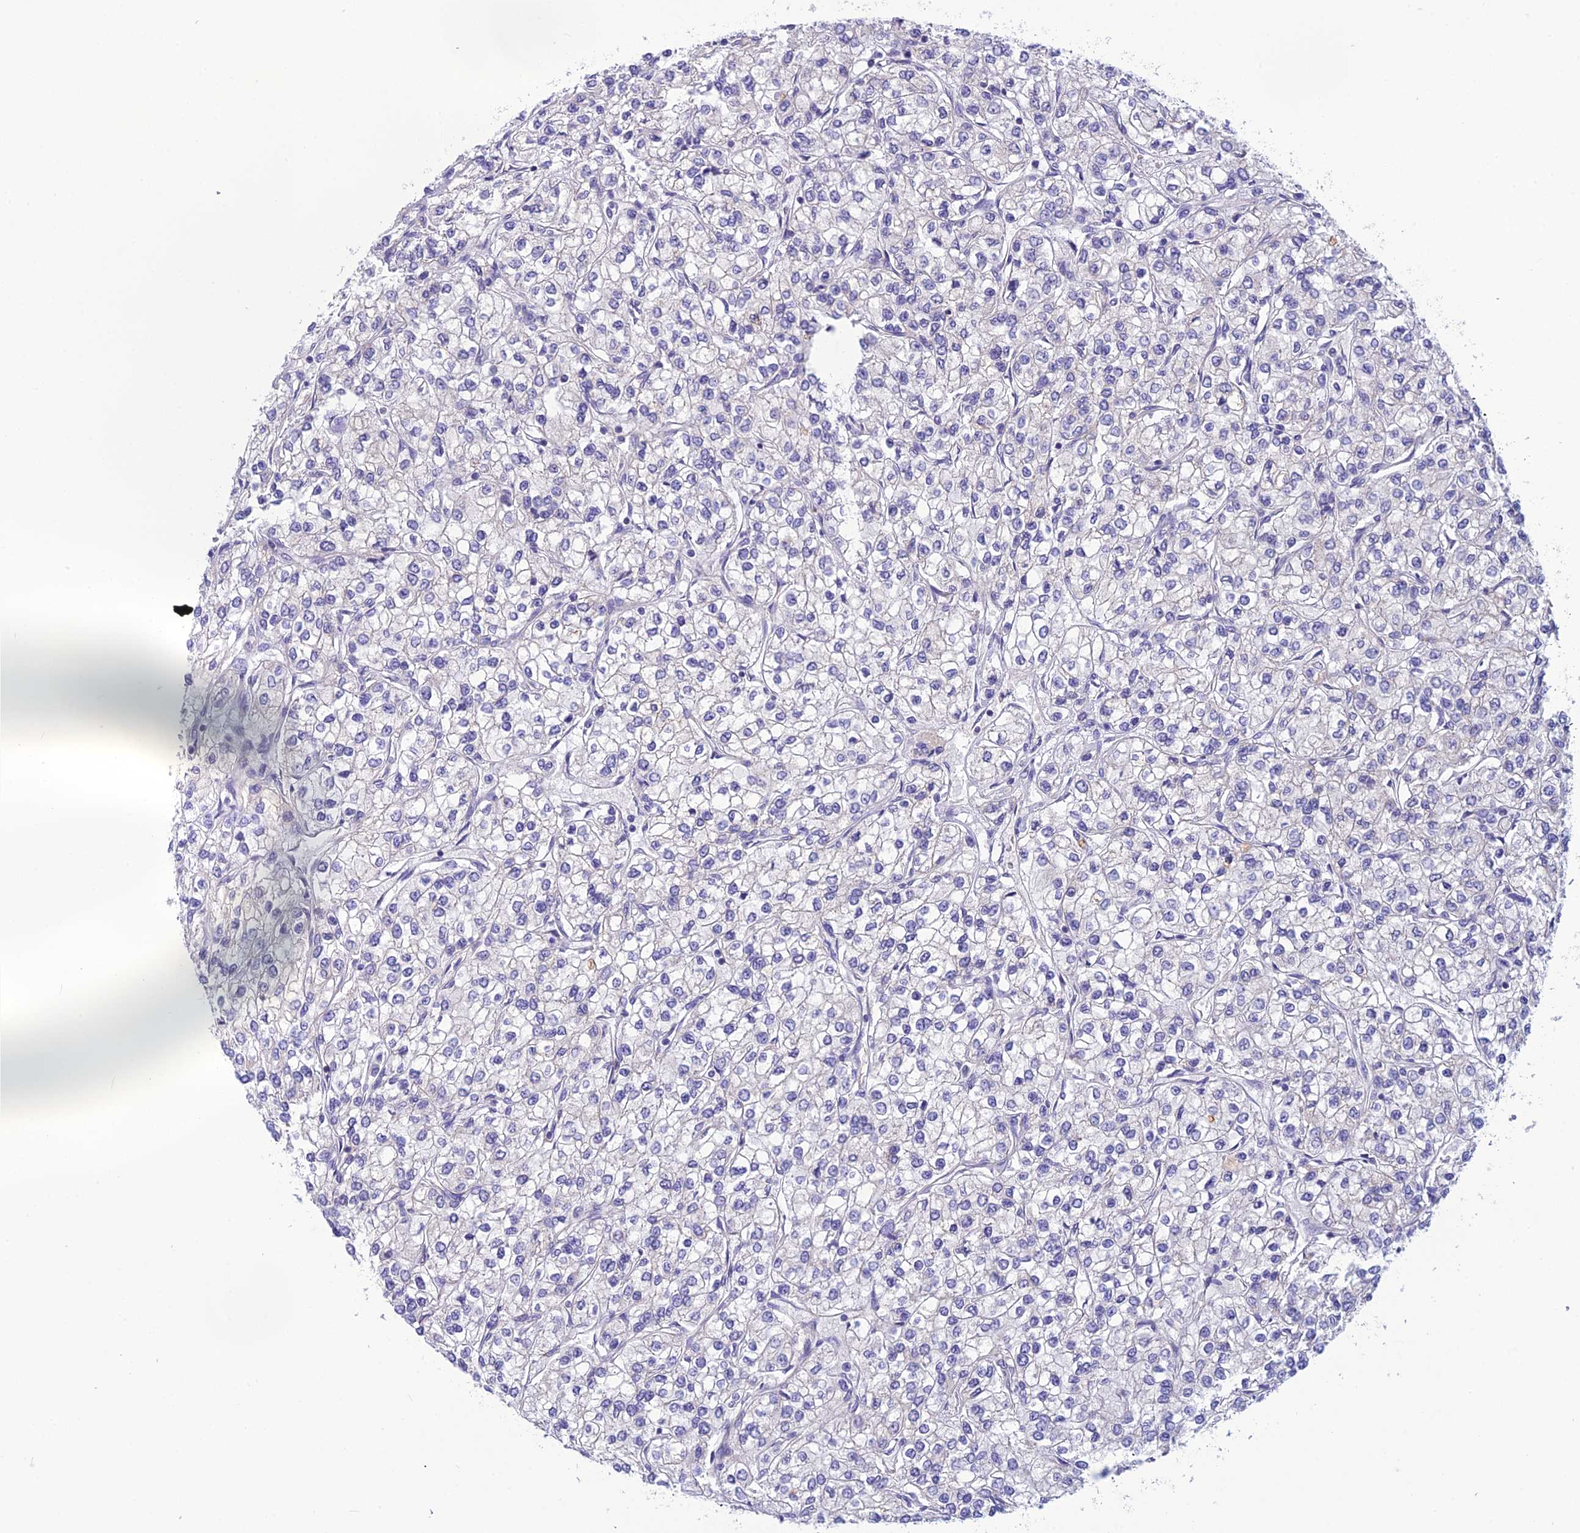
{"staining": {"intensity": "negative", "quantity": "none", "location": "none"}, "tissue": "renal cancer", "cell_type": "Tumor cells", "image_type": "cancer", "snomed": [{"axis": "morphology", "description": "Adenocarcinoma, NOS"}, {"axis": "topography", "description": "Kidney"}], "caption": "Tumor cells are negative for brown protein staining in renal adenocarcinoma. (Brightfield microscopy of DAB immunohistochemistry (IHC) at high magnification).", "gene": "POMGNT1", "patient": {"sex": "male", "age": 80}}